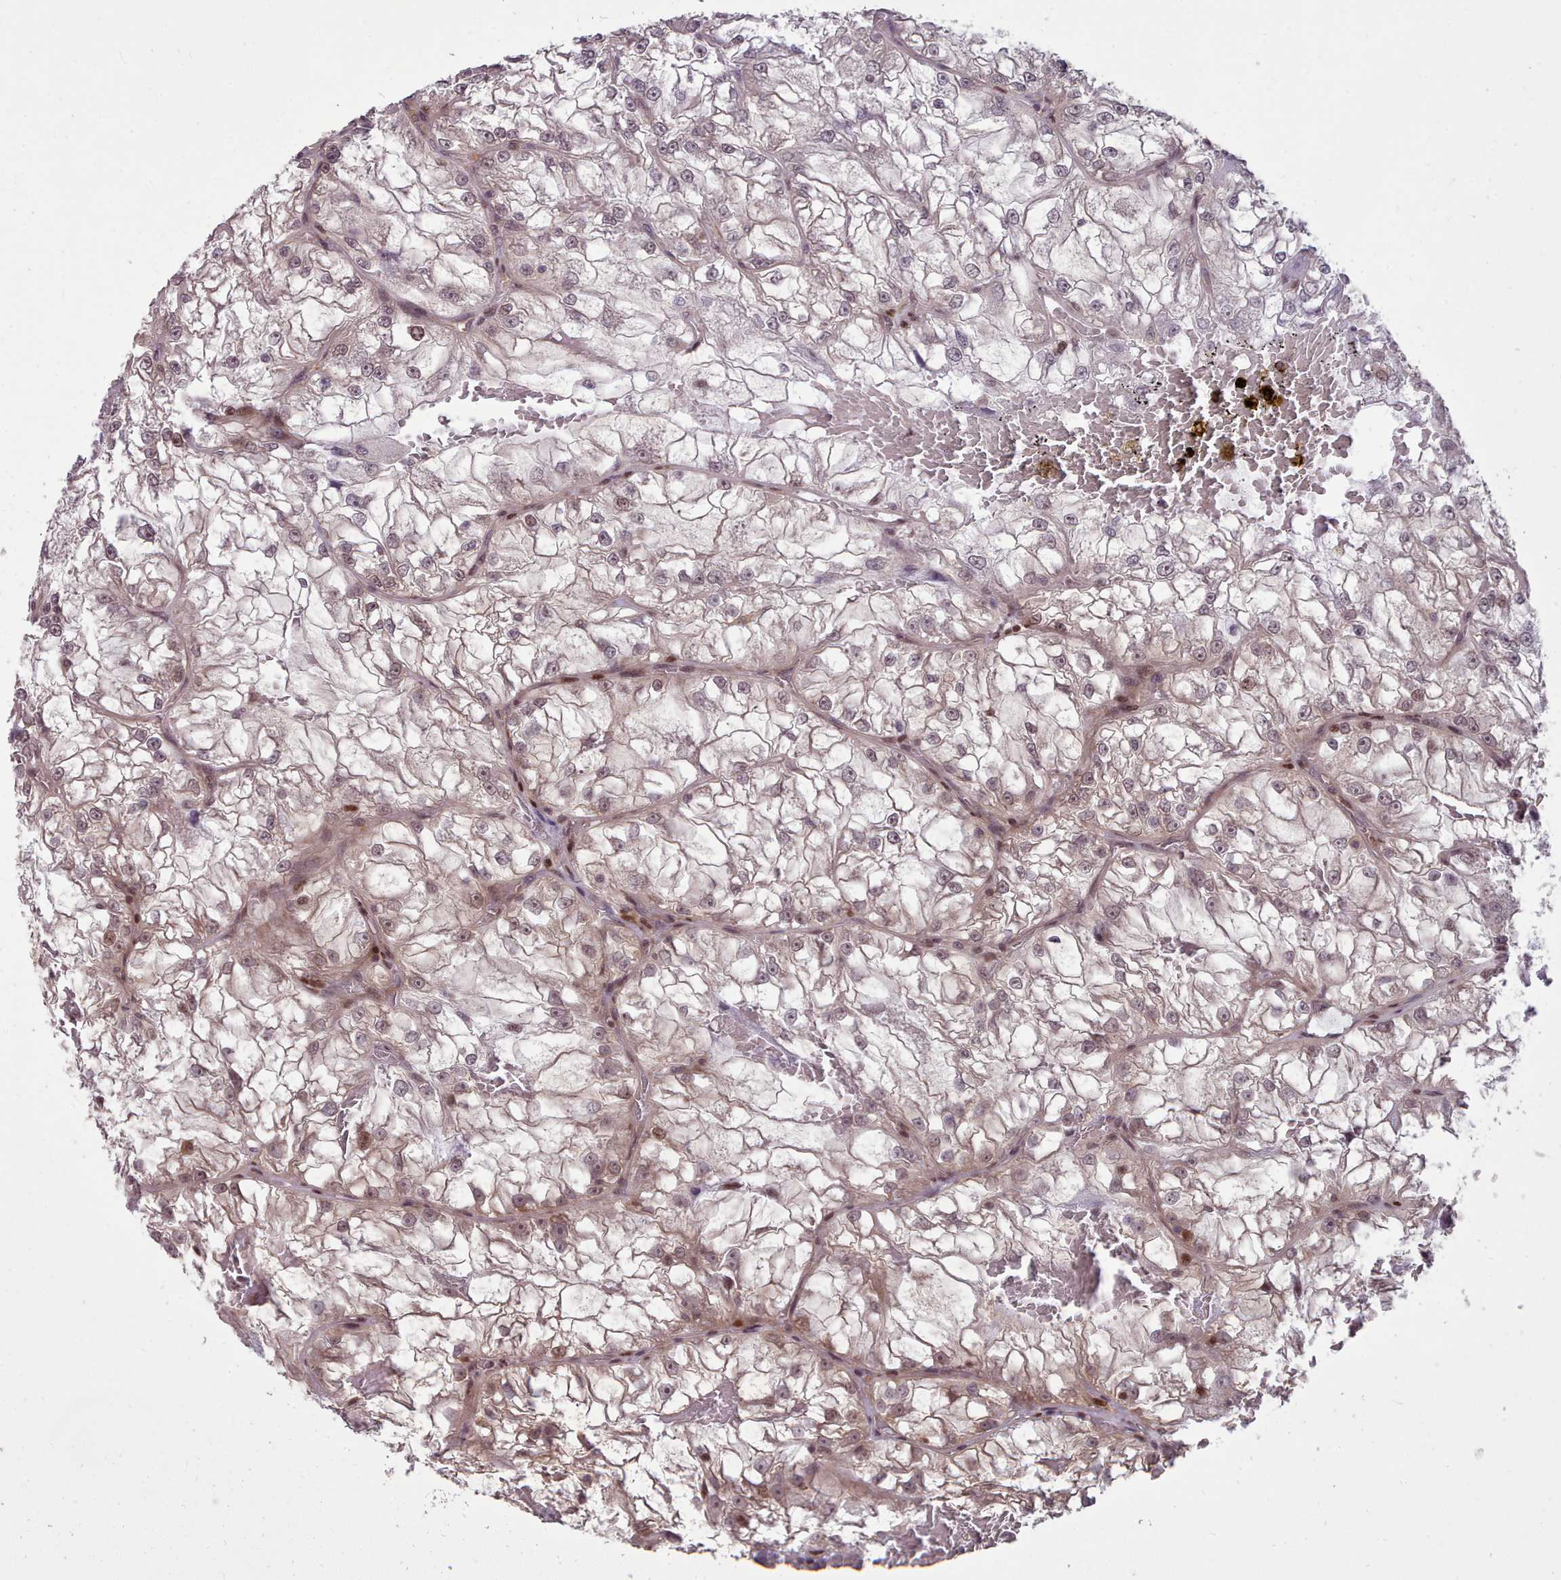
{"staining": {"intensity": "weak", "quantity": "25%-75%", "location": "cytoplasmic/membranous,nuclear"}, "tissue": "renal cancer", "cell_type": "Tumor cells", "image_type": "cancer", "snomed": [{"axis": "morphology", "description": "Adenocarcinoma, NOS"}, {"axis": "topography", "description": "Kidney"}], "caption": "Human renal cancer (adenocarcinoma) stained with a protein marker shows weak staining in tumor cells.", "gene": "ENSA", "patient": {"sex": "female", "age": 72}}